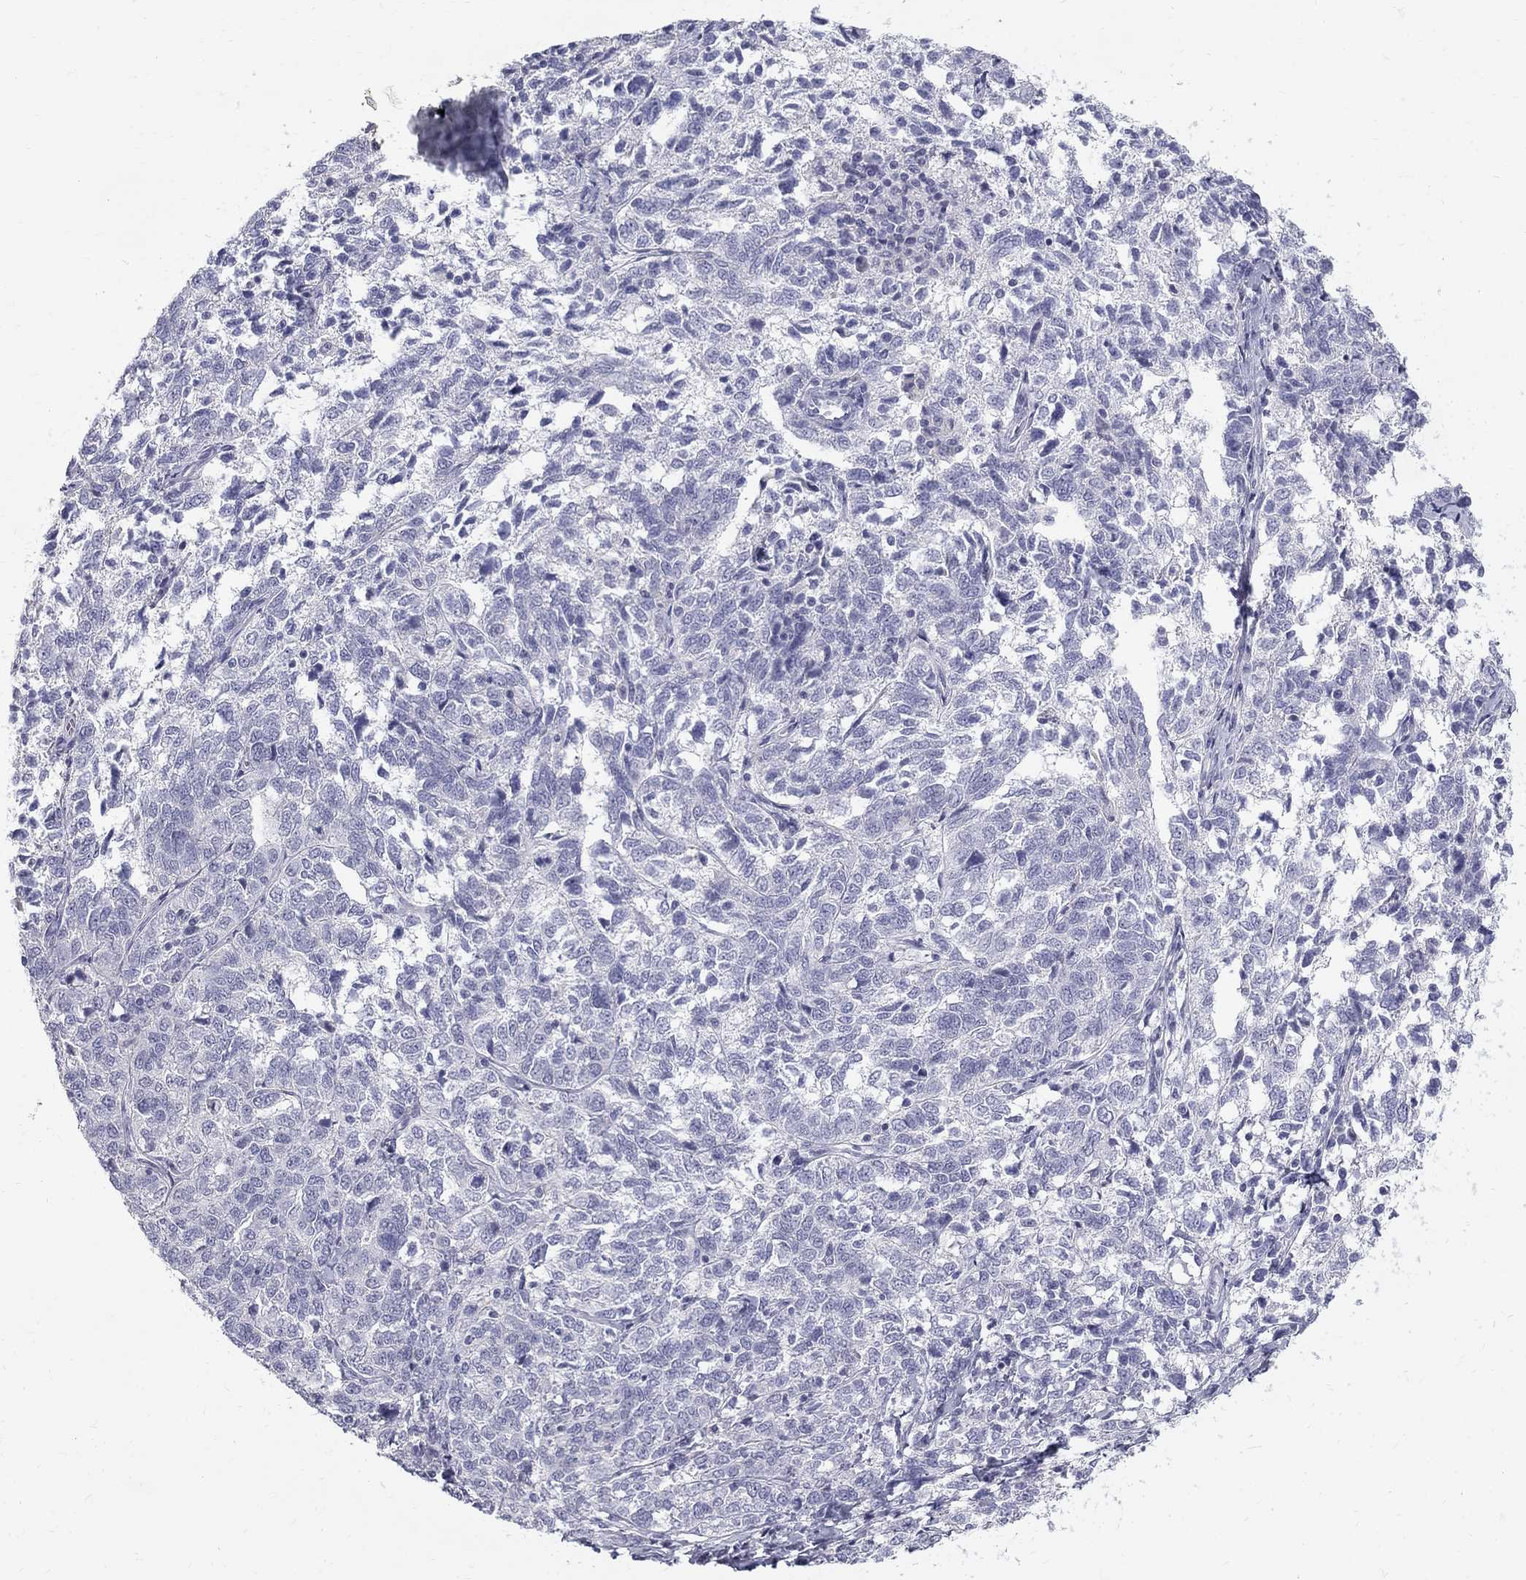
{"staining": {"intensity": "negative", "quantity": "none", "location": "none"}, "tissue": "ovarian cancer", "cell_type": "Tumor cells", "image_type": "cancer", "snomed": [{"axis": "morphology", "description": "Cystadenocarcinoma, serous, NOS"}, {"axis": "topography", "description": "Ovary"}], "caption": "Immunohistochemistry of ovarian serous cystadenocarcinoma exhibits no expression in tumor cells. (IHC, brightfield microscopy, high magnification).", "gene": "MAGEB6", "patient": {"sex": "female", "age": 71}}